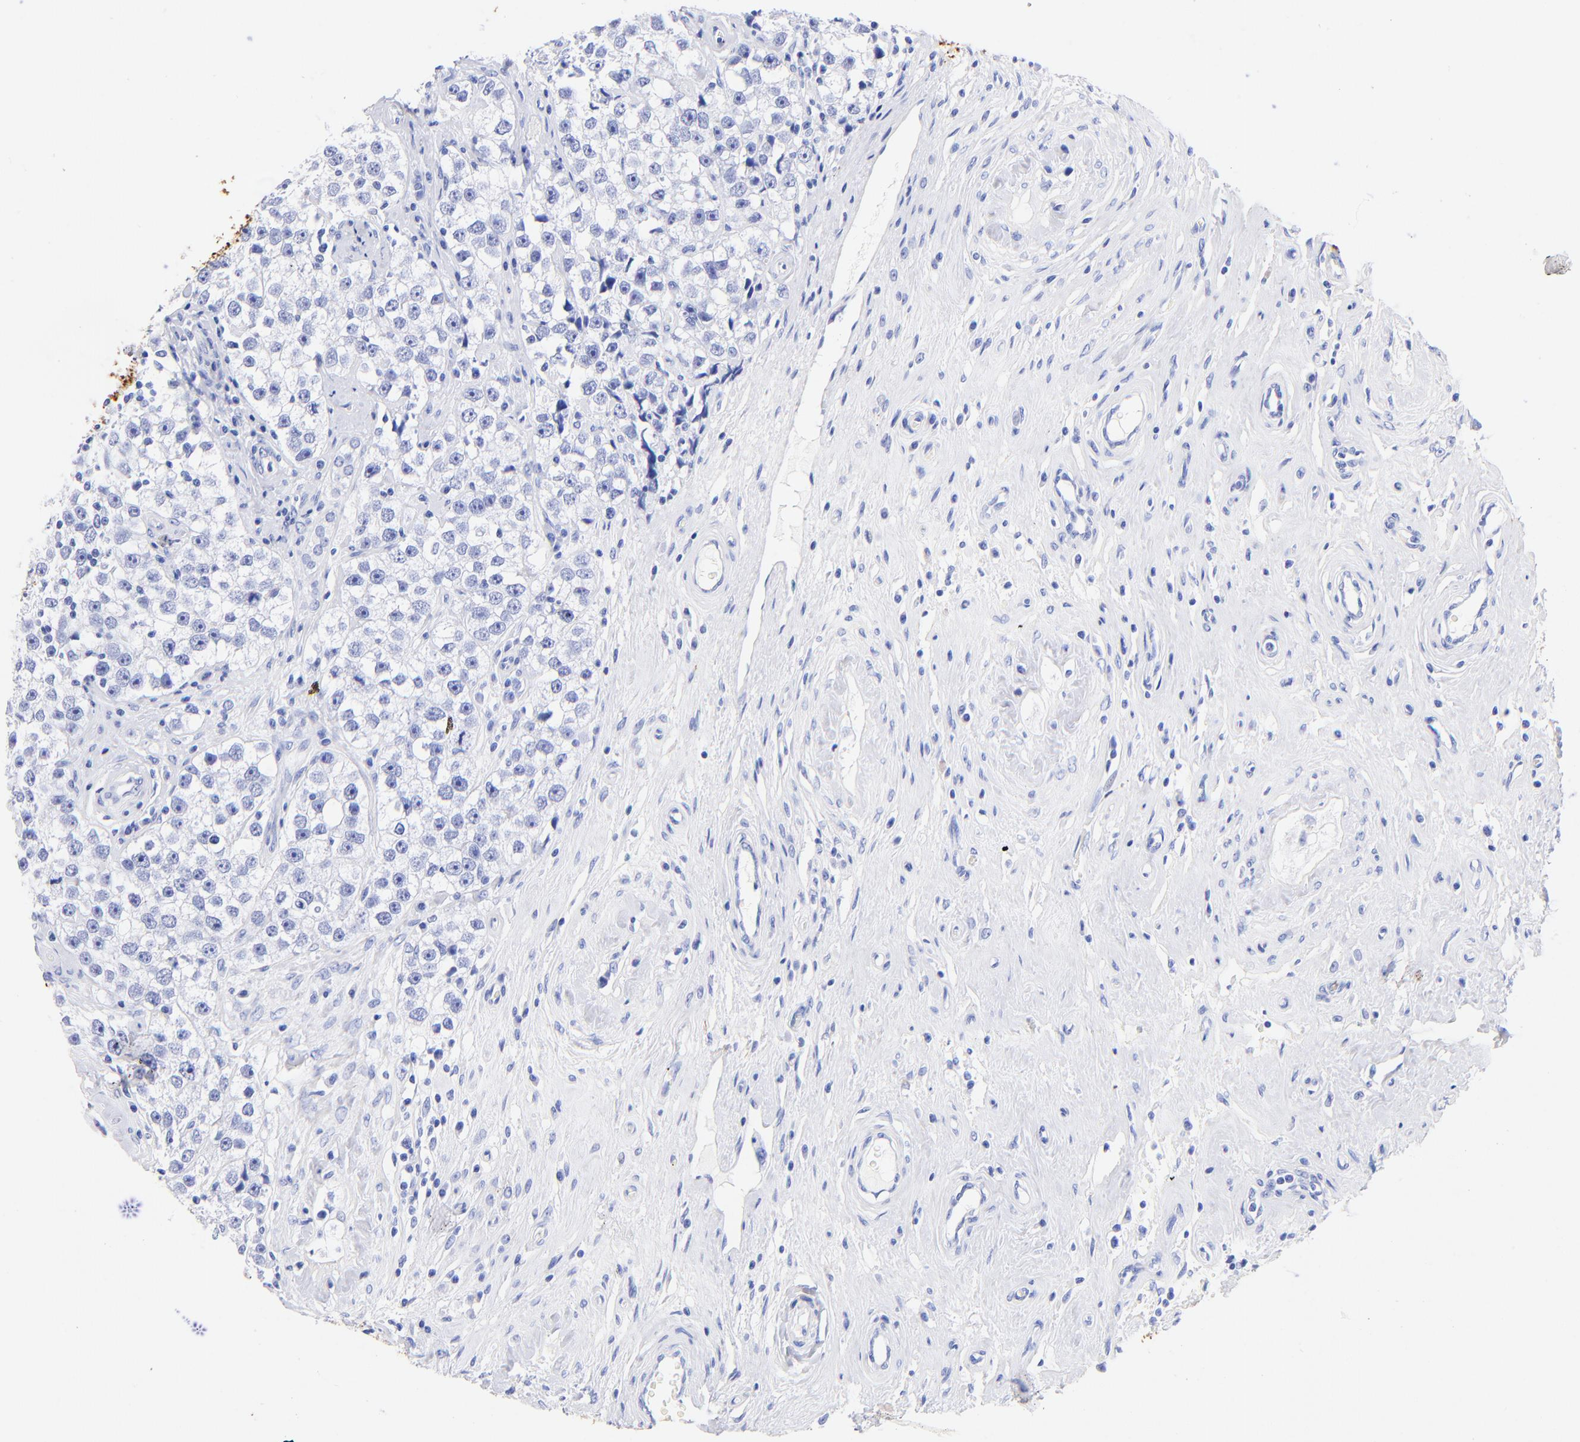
{"staining": {"intensity": "negative", "quantity": "none", "location": "none"}, "tissue": "testis cancer", "cell_type": "Tumor cells", "image_type": "cancer", "snomed": [{"axis": "morphology", "description": "Seminoma, NOS"}, {"axis": "topography", "description": "Testis"}], "caption": "High magnification brightfield microscopy of testis cancer (seminoma) stained with DAB (3,3'-diaminobenzidine) (brown) and counterstained with hematoxylin (blue): tumor cells show no significant positivity.", "gene": "KRT19", "patient": {"sex": "male", "age": 32}}